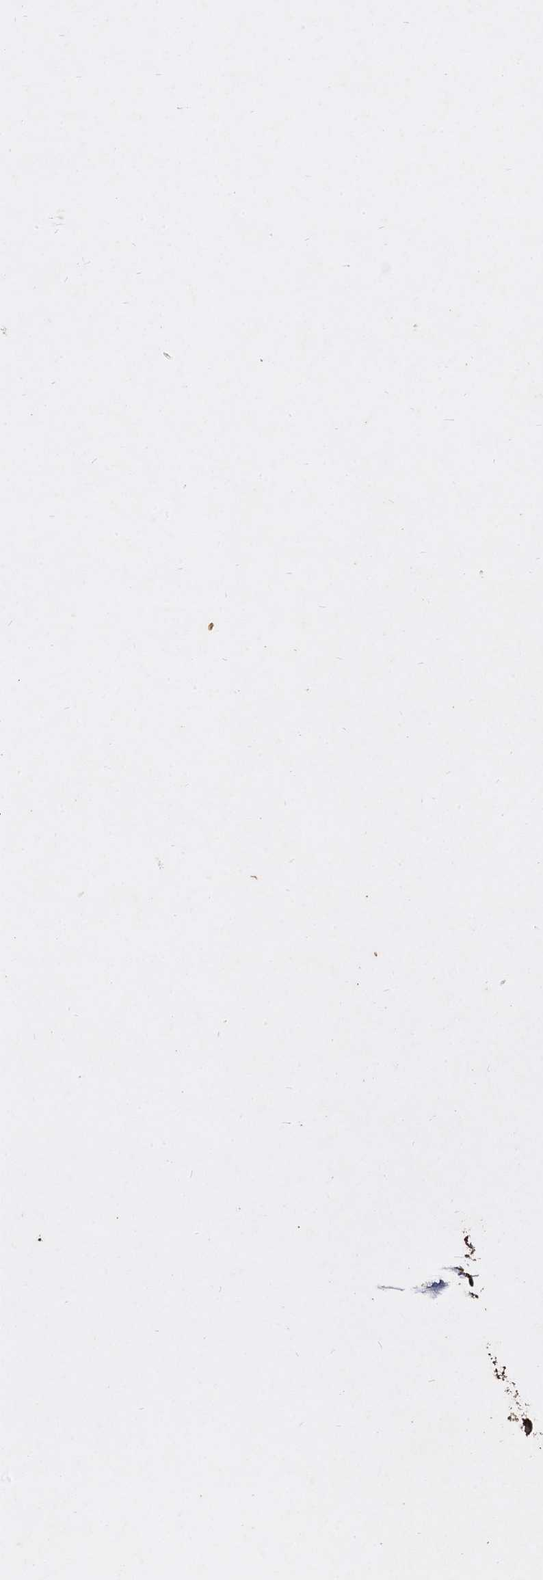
{"staining": {"intensity": "moderate", "quantity": ">75%", "location": "cytoplasmic/membranous"}, "tissue": "vagina", "cell_type": "Squamous epithelial cells", "image_type": "normal", "snomed": [{"axis": "morphology", "description": "Normal tissue, NOS"}, {"axis": "topography", "description": "Vagina"}], "caption": "Brown immunohistochemical staining in unremarkable human vagina reveals moderate cytoplasmic/membranous positivity in approximately >75% of squamous epithelial cells. The protein of interest is stained brown, and the nuclei are stained in blue (DAB IHC with brightfield microscopy, high magnification).", "gene": "GCLC", "patient": {"sex": "female", "age": 46}}